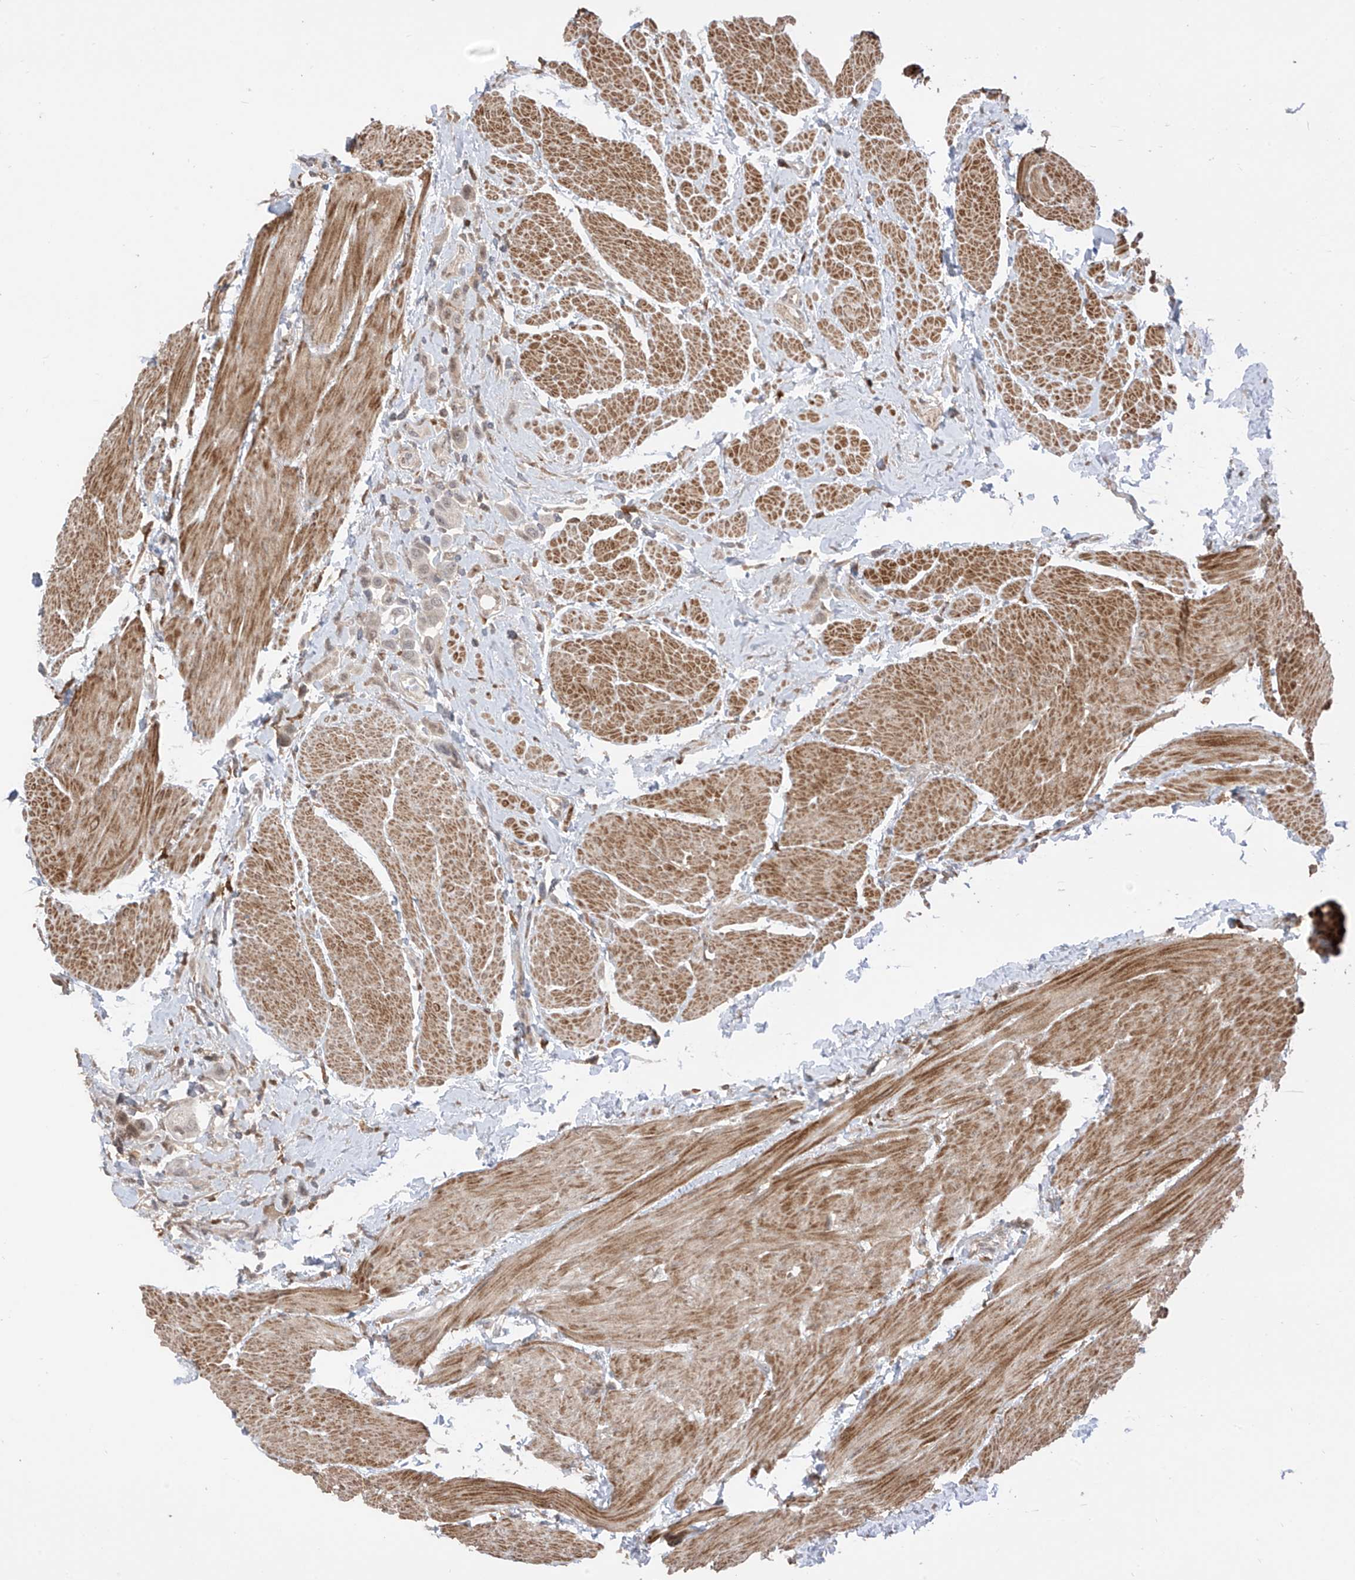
{"staining": {"intensity": "weak", "quantity": "<25%", "location": "nuclear"}, "tissue": "urothelial cancer", "cell_type": "Tumor cells", "image_type": "cancer", "snomed": [{"axis": "morphology", "description": "Urothelial carcinoma, High grade"}, {"axis": "topography", "description": "Urinary bladder"}], "caption": "This is a image of immunohistochemistry staining of high-grade urothelial carcinoma, which shows no expression in tumor cells.", "gene": "LATS1", "patient": {"sex": "male", "age": 50}}